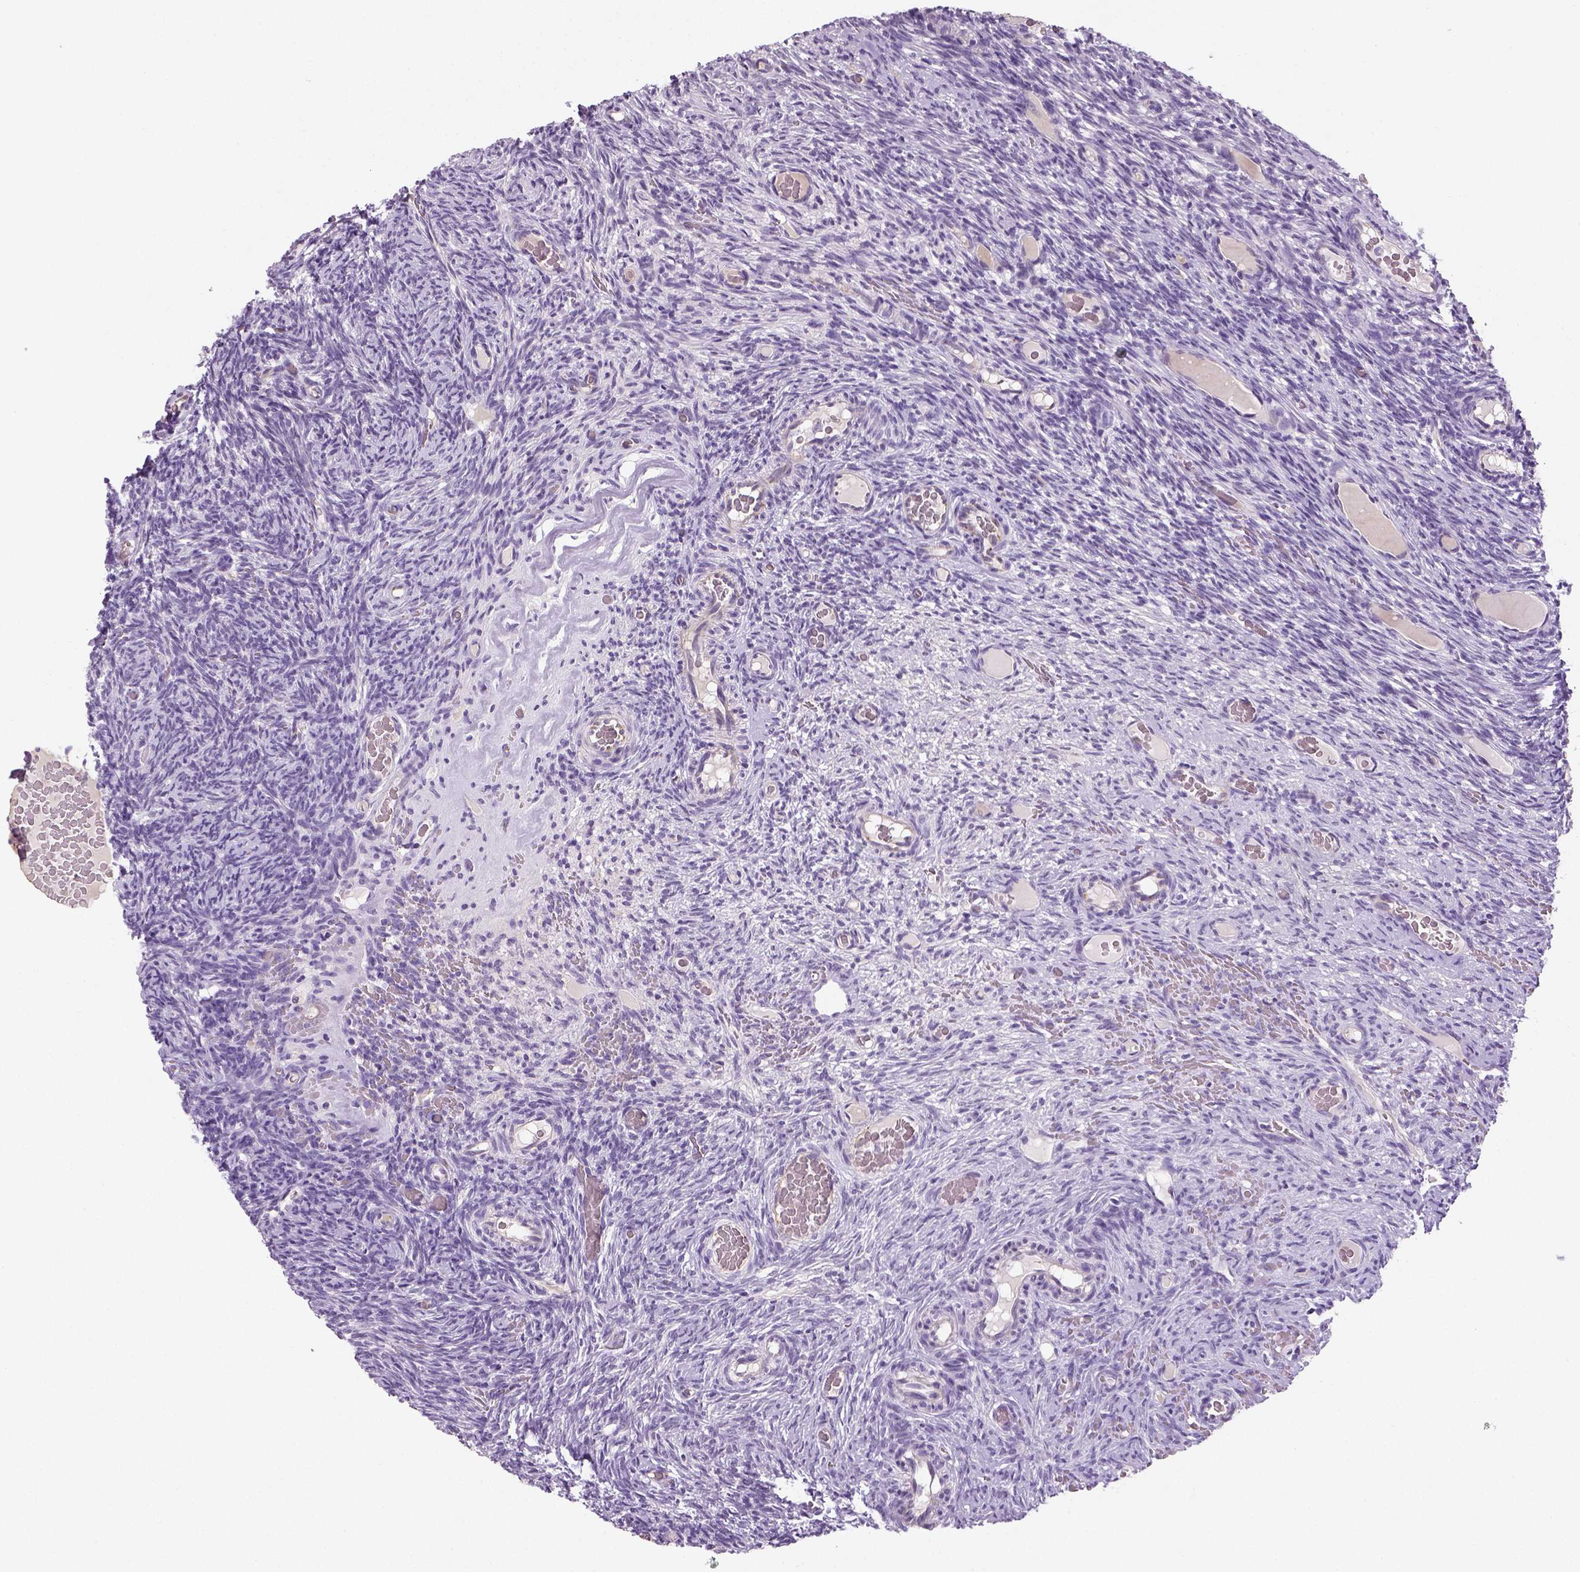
{"staining": {"intensity": "negative", "quantity": "none", "location": "none"}, "tissue": "ovary", "cell_type": "Follicle cells", "image_type": "normal", "snomed": [{"axis": "morphology", "description": "Normal tissue, NOS"}, {"axis": "topography", "description": "Ovary"}], "caption": "This micrograph is of normal ovary stained with immunohistochemistry to label a protein in brown with the nuclei are counter-stained blue. There is no expression in follicle cells. (Brightfield microscopy of DAB (3,3'-diaminobenzidine) IHC at high magnification).", "gene": "ENSG00000250349", "patient": {"sex": "female", "age": 34}}